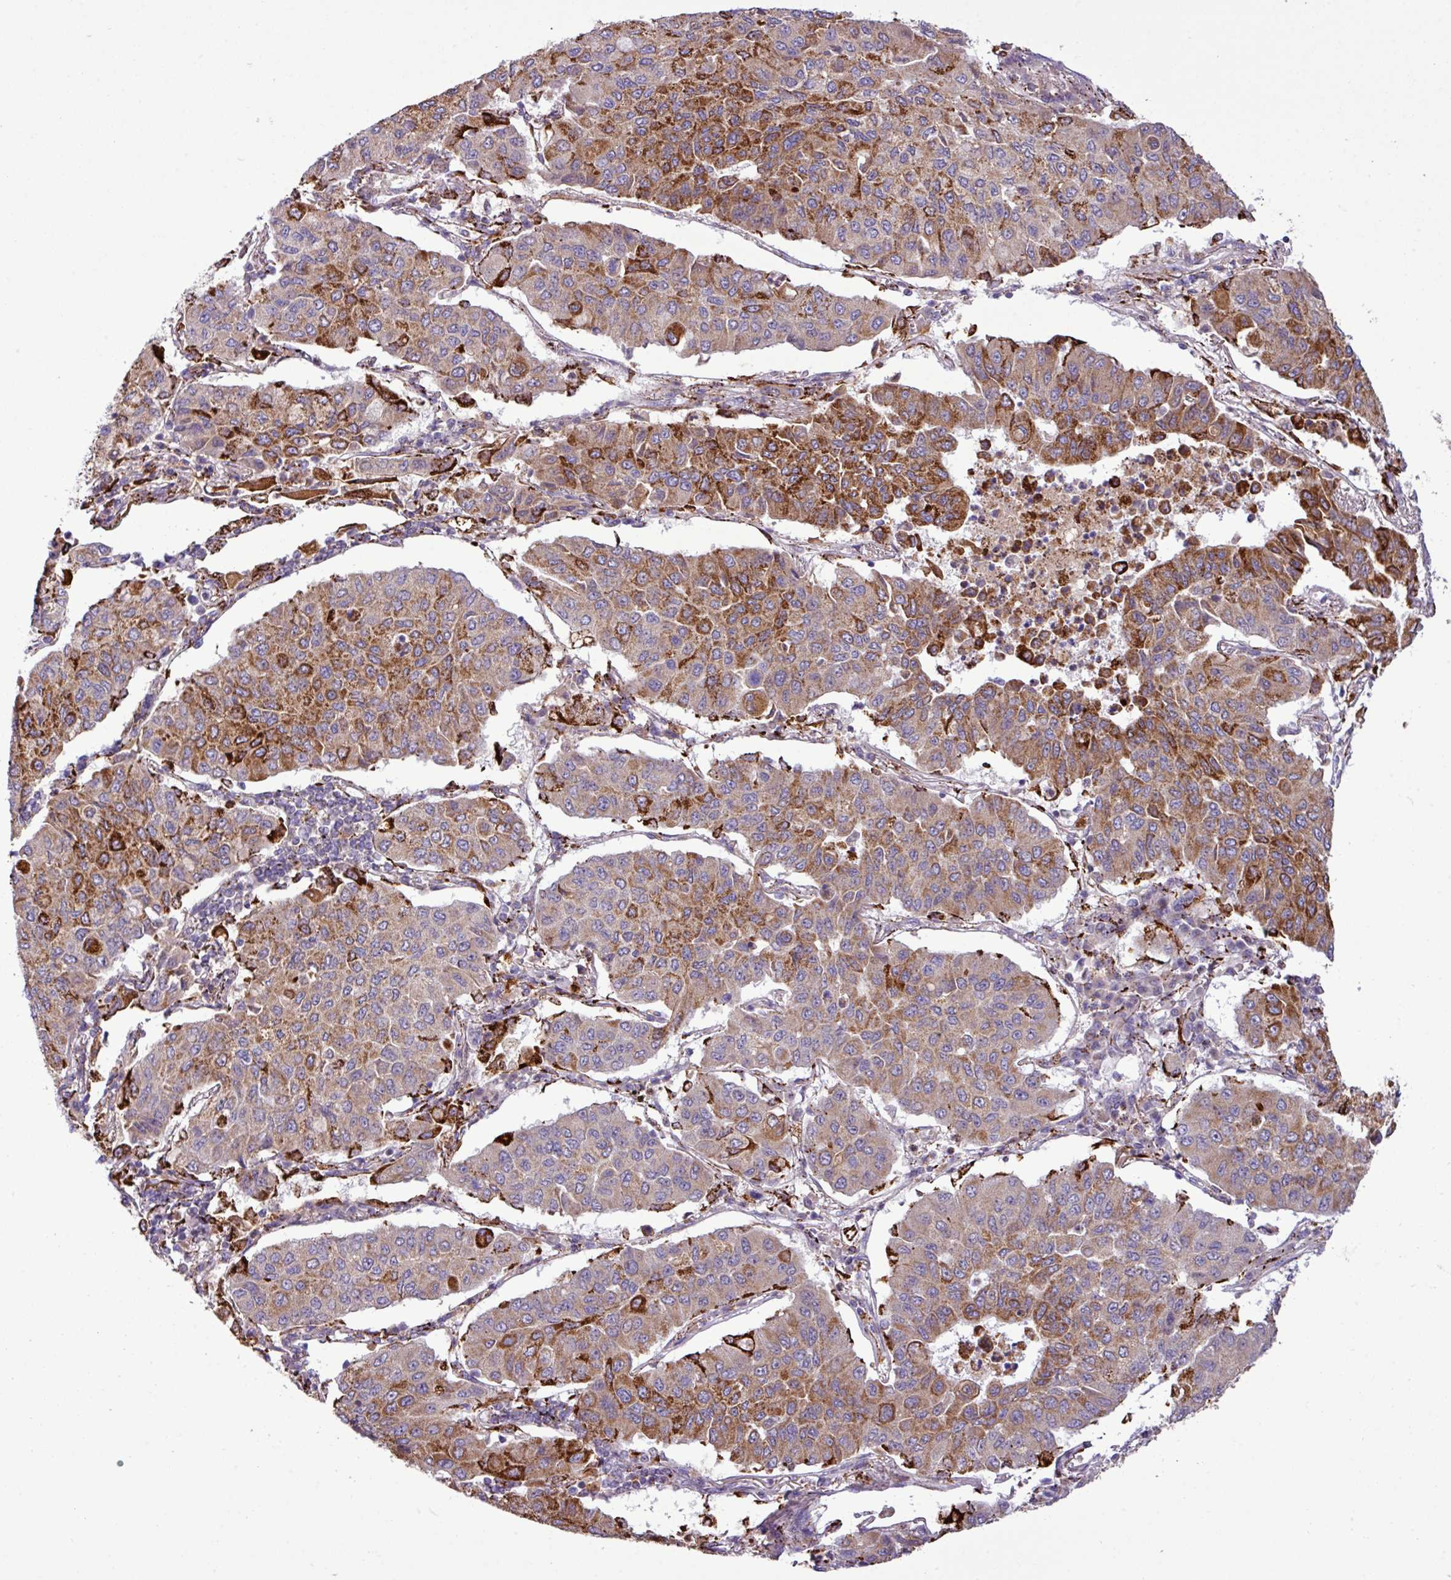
{"staining": {"intensity": "moderate", "quantity": ">75%", "location": "cytoplasmic/membranous"}, "tissue": "lung cancer", "cell_type": "Tumor cells", "image_type": "cancer", "snomed": [{"axis": "morphology", "description": "Squamous cell carcinoma, NOS"}, {"axis": "topography", "description": "Lung"}], "caption": "Immunohistochemical staining of squamous cell carcinoma (lung) shows moderate cytoplasmic/membranous protein positivity in approximately >75% of tumor cells.", "gene": "SGPP1", "patient": {"sex": "male", "age": 74}}